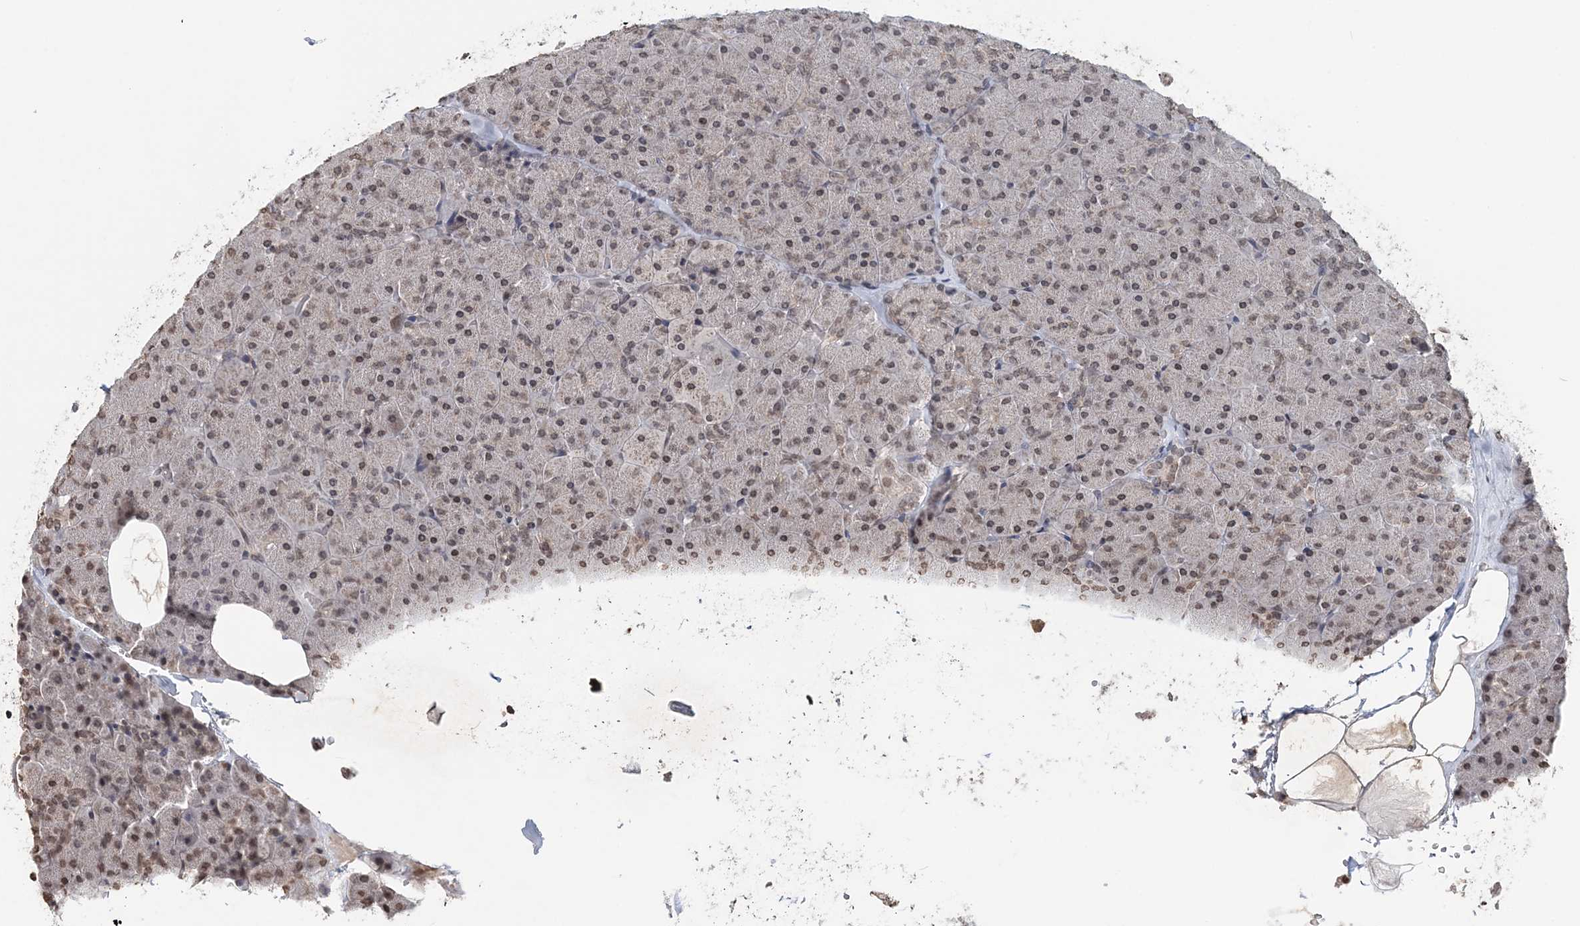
{"staining": {"intensity": "moderate", "quantity": ">75%", "location": "cytoplasmic/membranous,nuclear"}, "tissue": "pancreas", "cell_type": "Exocrine glandular cells", "image_type": "normal", "snomed": [{"axis": "morphology", "description": "Normal tissue, NOS"}, {"axis": "topography", "description": "Pancreas"}], "caption": "IHC image of benign pancreas stained for a protein (brown), which shows medium levels of moderate cytoplasmic/membranous,nuclear positivity in about >75% of exocrine glandular cells.", "gene": "SOWAHB", "patient": {"sex": "male", "age": 36}}